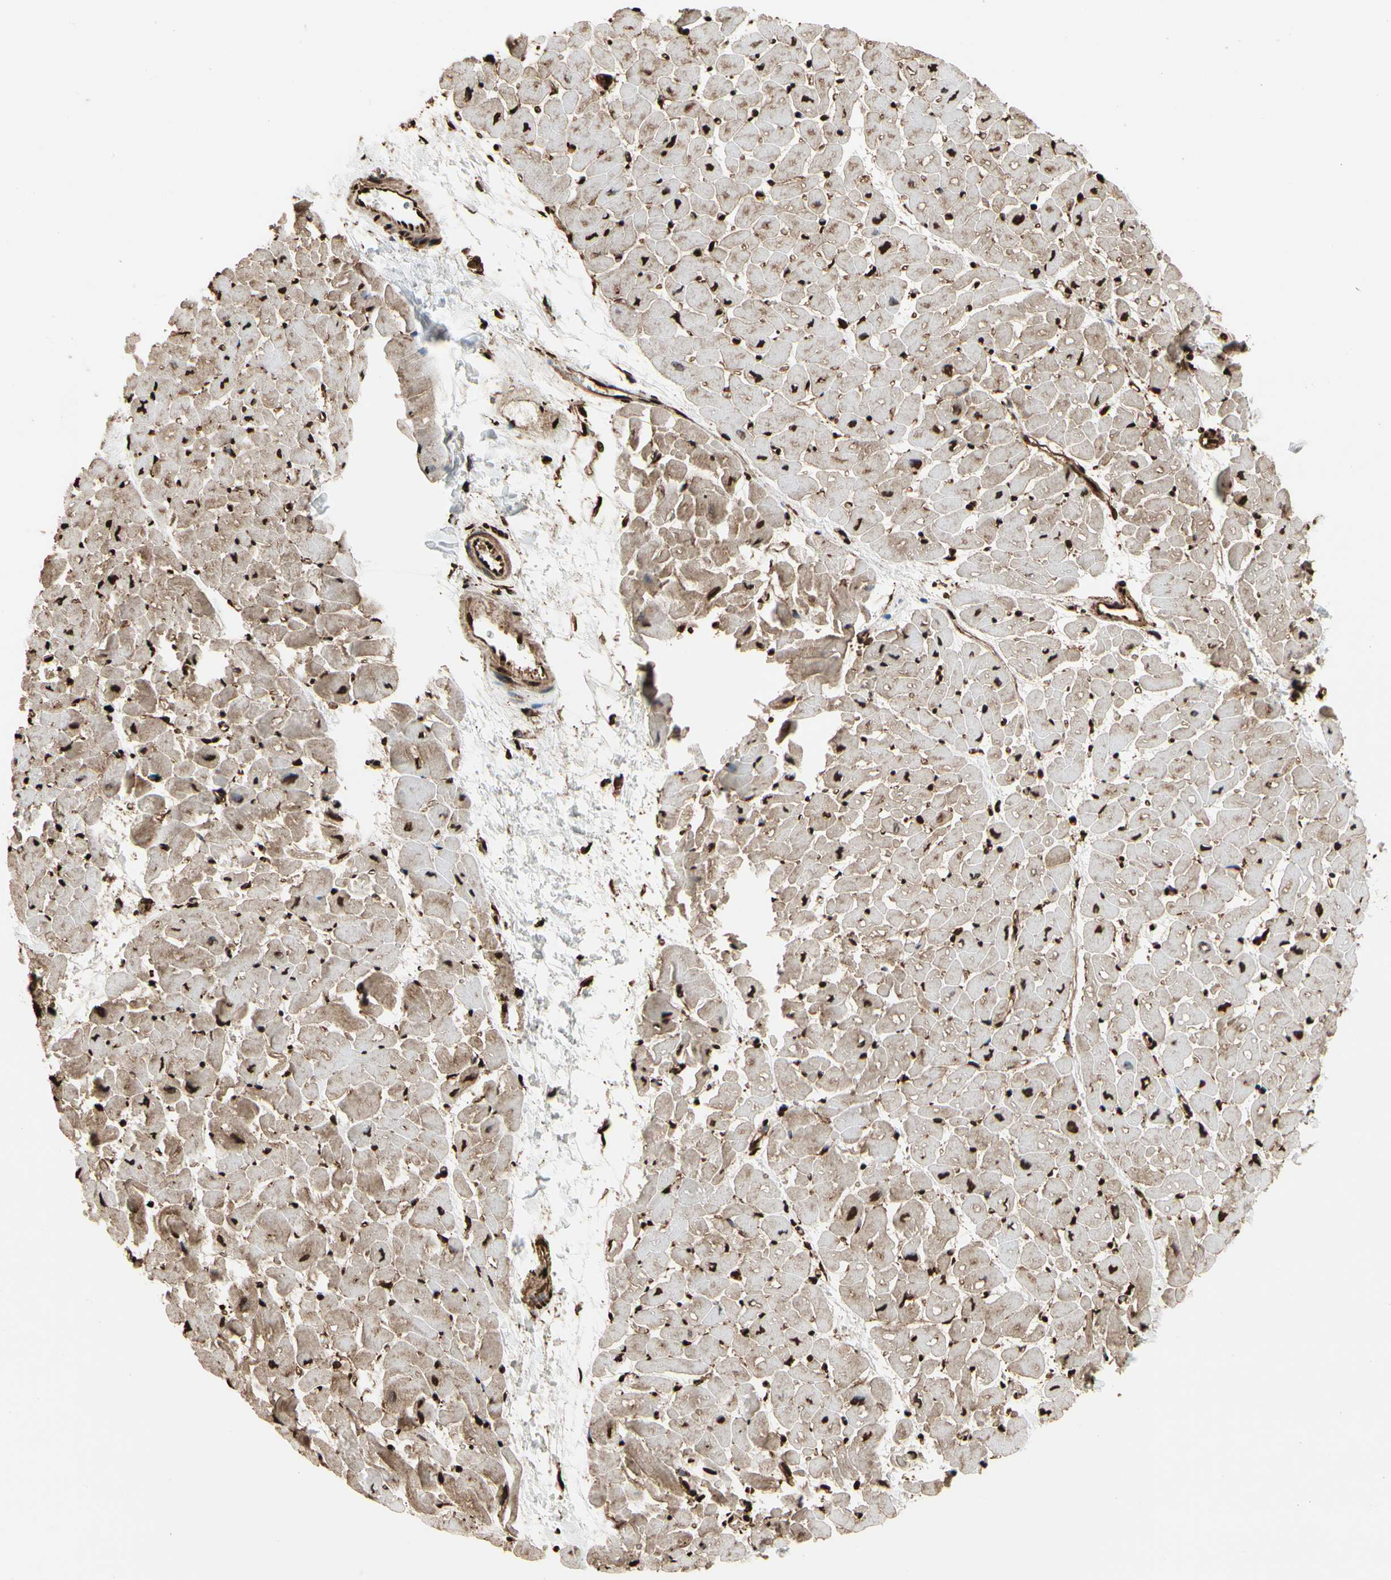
{"staining": {"intensity": "strong", "quantity": ">75%", "location": "cytoplasmic/membranous,nuclear"}, "tissue": "heart muscle", "cell_type": "Cardiomyocytes", "image_type": "normal", "snomed": [{"axis": "morphology", "description": "Normal tissue, NOS"}, {"axis": "topography", "description": "Heart"}], "caption": "Immunohistochemistry (IHC) of benign heart muscle shows high levels of strong cytoplasmic/membranous,nuclear positivity in approximately >75% of cardiomyocytes. Using DAB (3,3'-diaminobenzidine) (brown) and hematoxylin (blue) stains, captured at high magnification using brightfield microscopy.", "gene": "HNRNPK", "patient": {"sex": "male", "age": 45}}